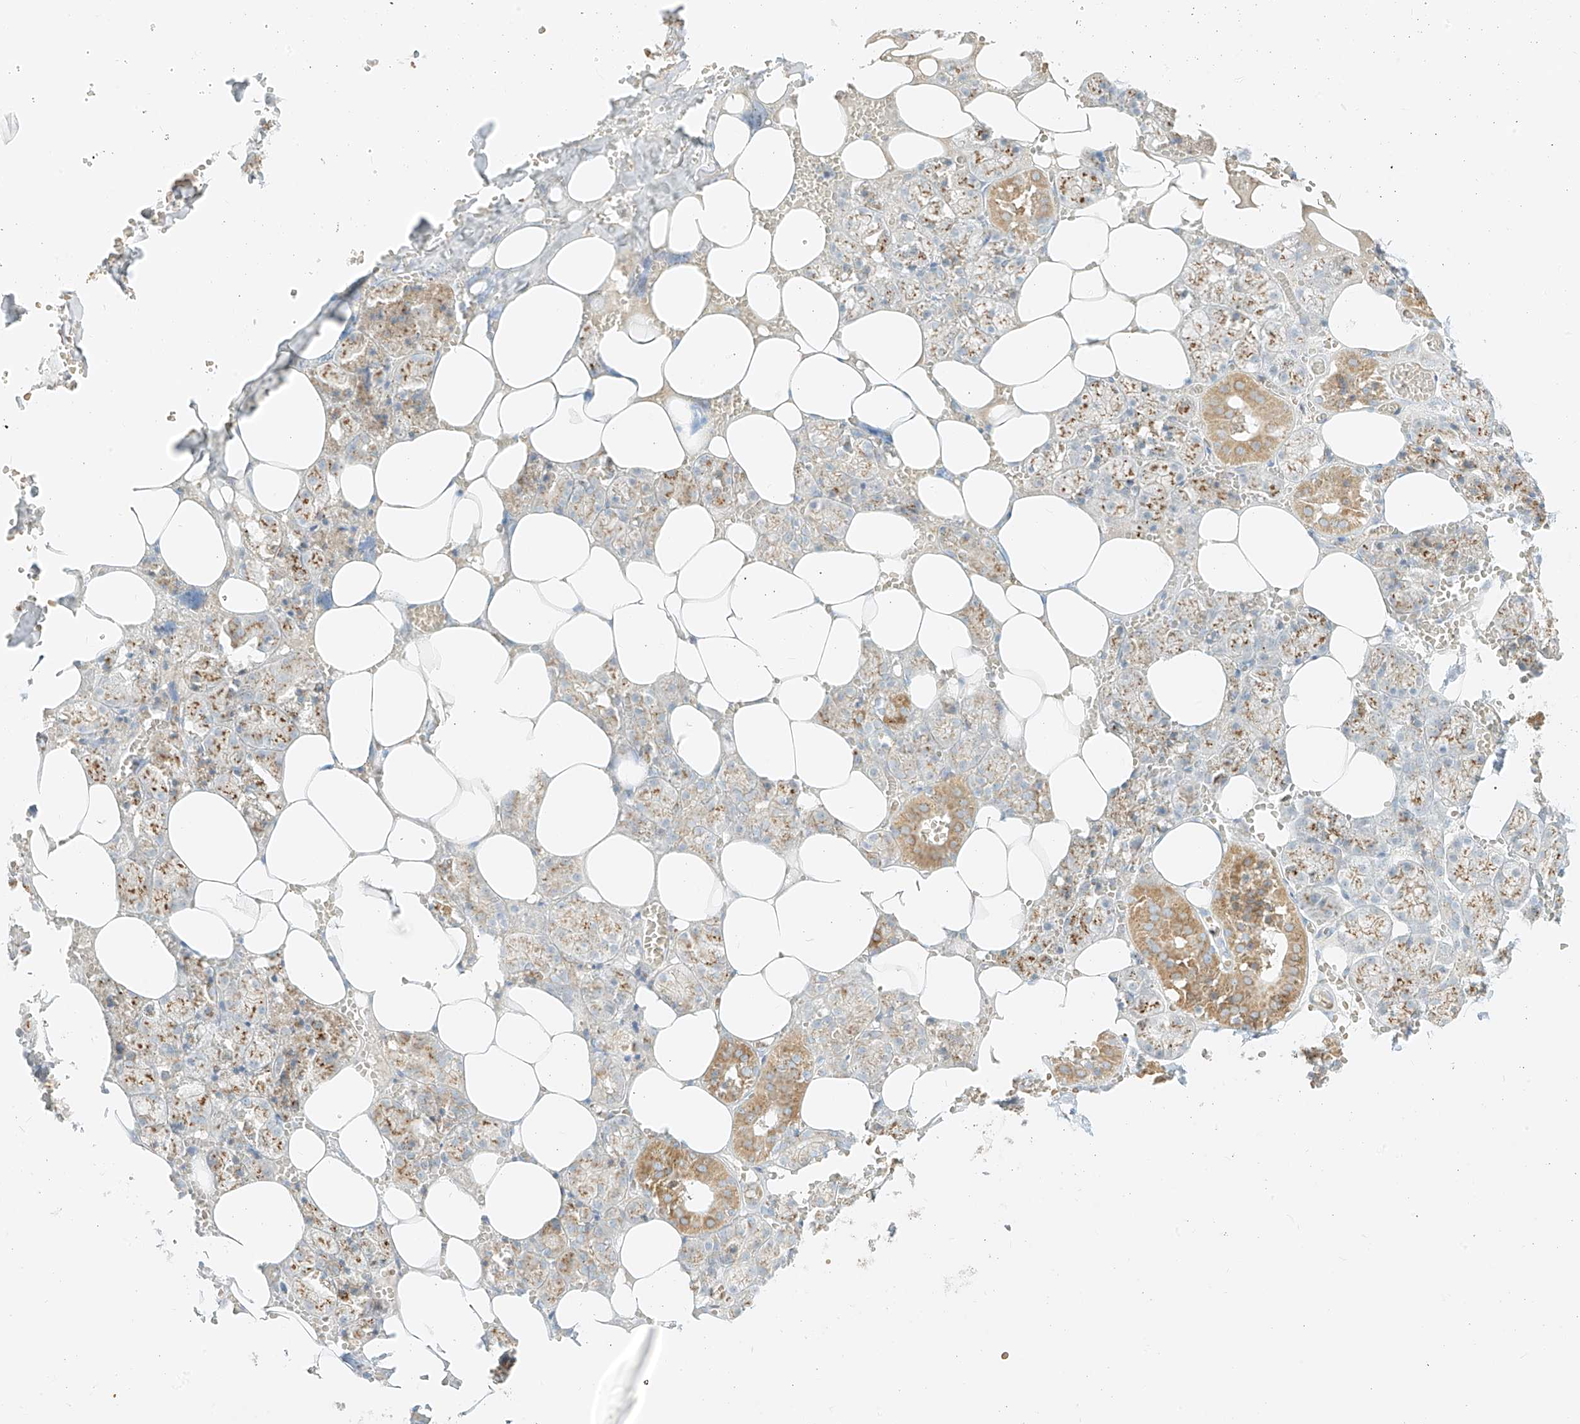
{"staining": {"intensity": "moderate", "quantity": ">75%", "location": "cytoplasmic/membranous"}, "tissue": "salivary gland", "cell_type": "Glandular cells", "image_type": "normal", "snomed": [{"axis": "morphology", "description": "Normal tissue, NOS"}, {"axis": "topography", "description": "Salivary gland"}], "caption": "The image exhibits a brown stain indicating the presence of a protein in the cytoplasmic/membranous of glandular cells in salivary gland.", "gene": "TMEM87B", "patient": {"sex": "male", "age": 62}}